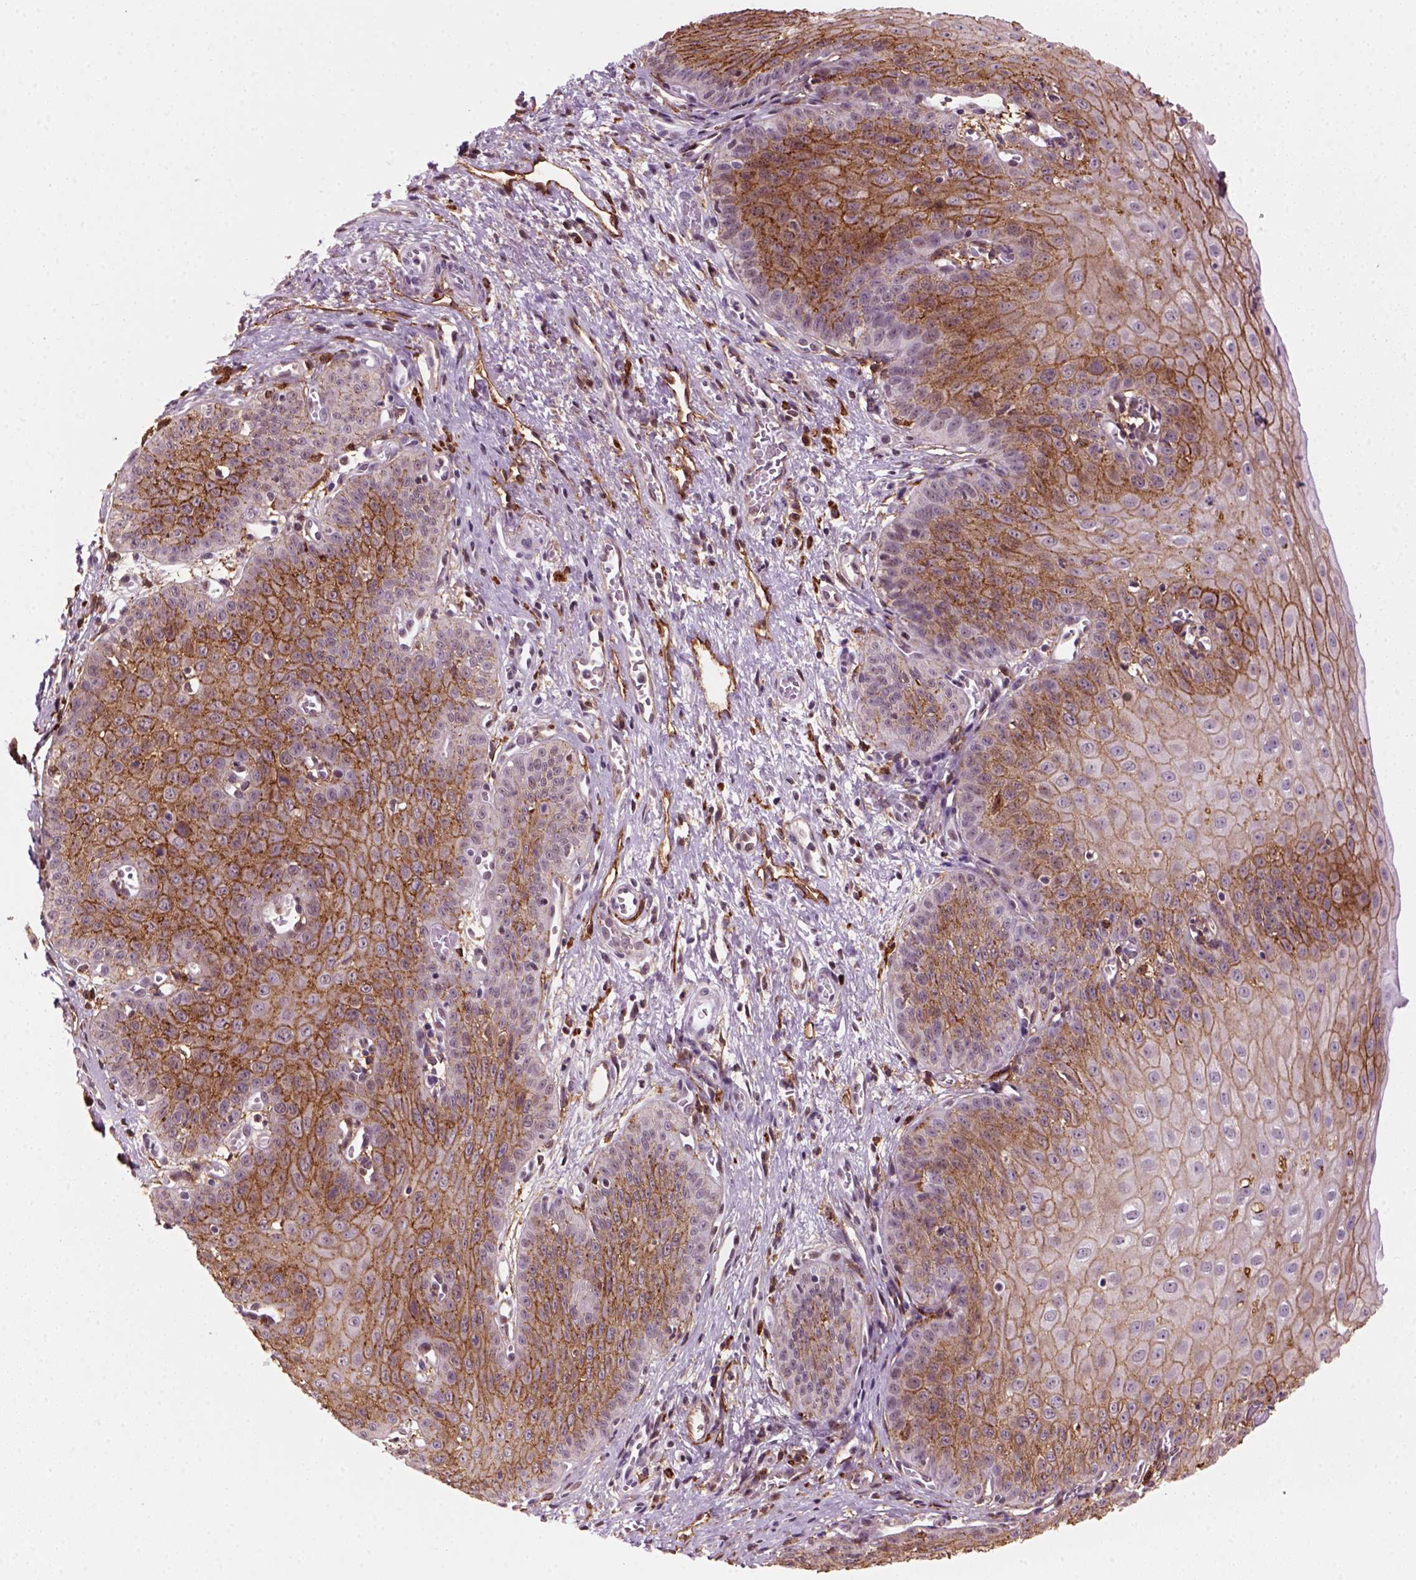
{"staining": {"intensity": "moderate", "quantity": ">75%", "location": "cytoplasmic/membranous"}, "tissue": "esophagus", "cell_type": "Squamous epithelial cells", "image_type": "normal", "snomed": [{"axis": "morphology", "description": "Normal tissue, NOS"}, {"axis": "topography", "description": "Esophagus"}], "caption": "The immunohistochemical stain shows moderate cytoplasmic/membranous staining in squamous epithelial cells of benign esophagus. (IHC, brightfield microscopy, high magnification).", "gene": "MARCKS", "patient": {"sex": "male", "age": 71}}